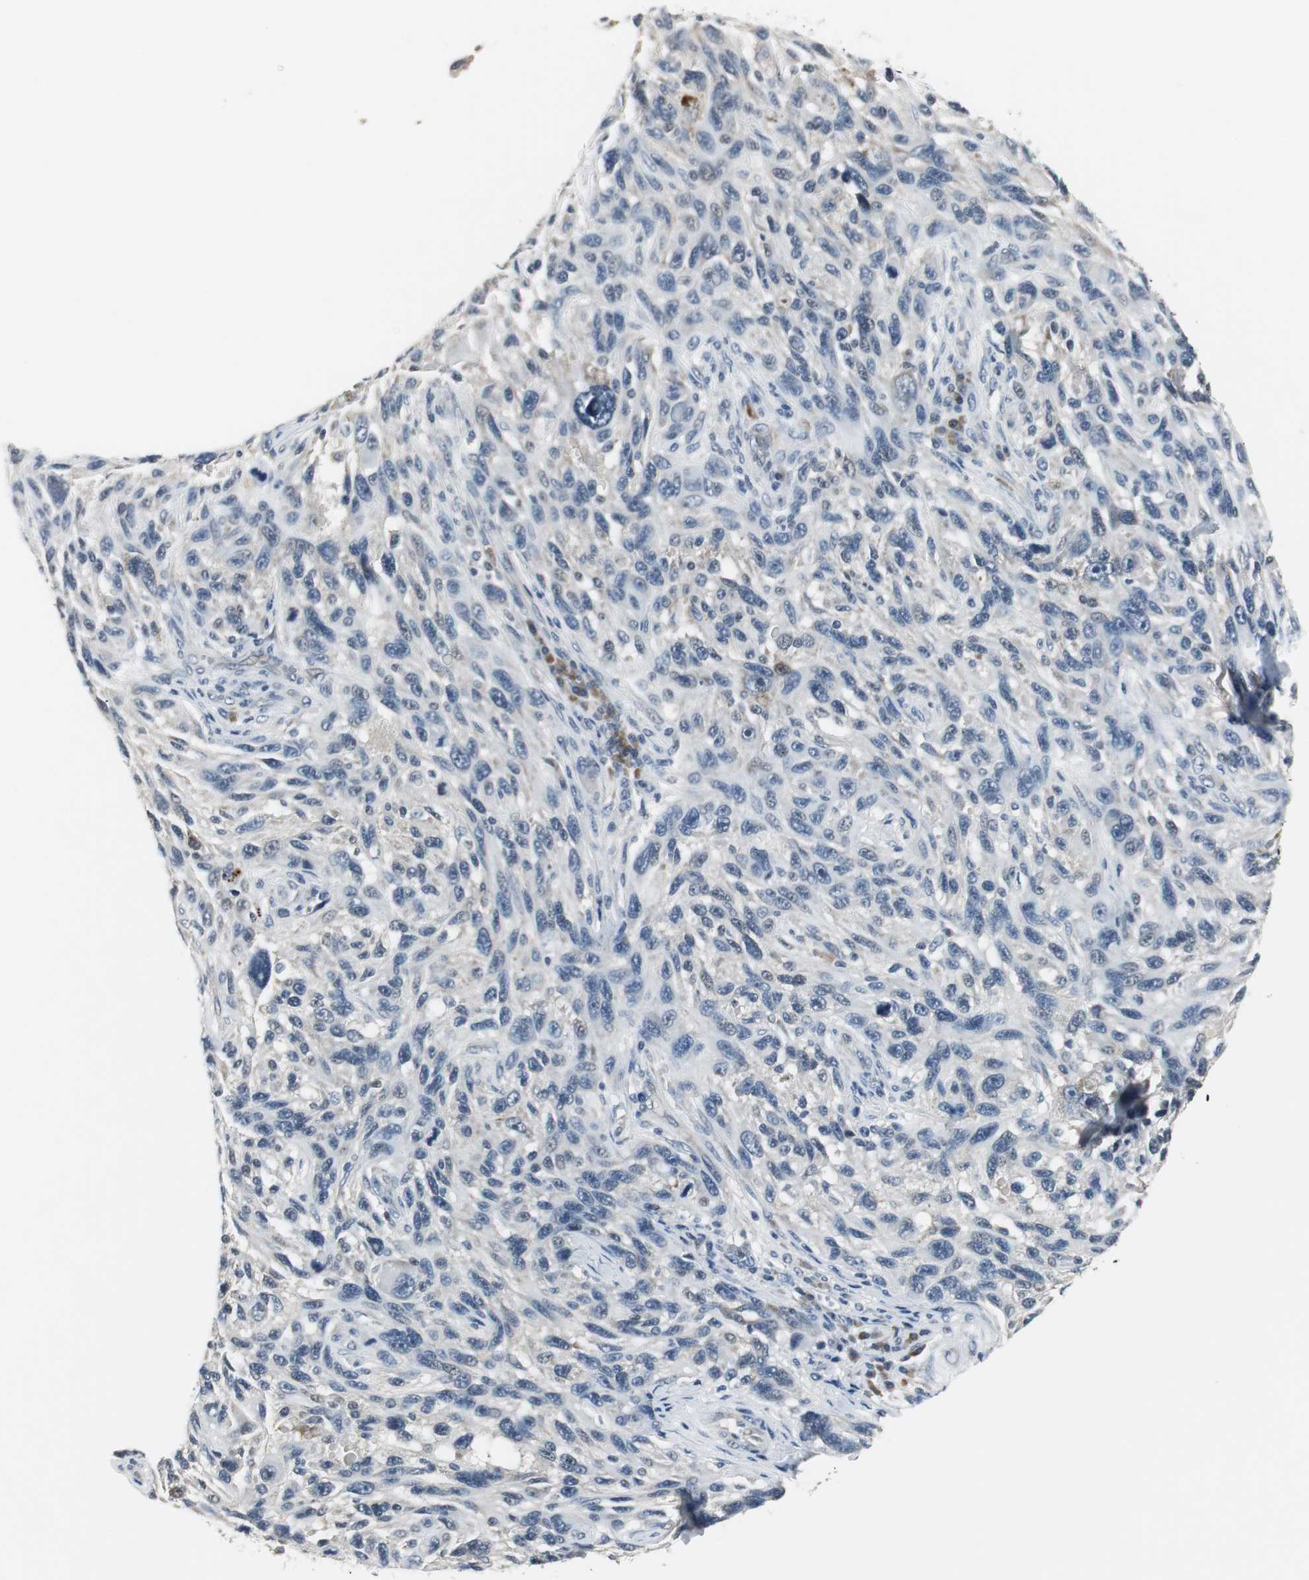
{"staining": {"intensity": "weak", "quantity": "25%-75%", "location": "cytoplasmic/membranous"}, "tissue": "melanoma", "cell_type": "Tumor cells", "image_type": "cancer", "snomed": [{"axis": "morphology", "description": "Malignant melanoma, NOS"}, {"axis": "topography", "description": "Skin"}], "caption": "Weak cytoplasmic/membranous staining is appreciated in about 25%-75% of tumor cells in malignant melanoma. Using DAB (brown) and hematoxylin (blue) stains, captured at high magnification using brightfield microscopy.", "gene": "CCT5", "patient": {"sex": "male", "age": 53}}